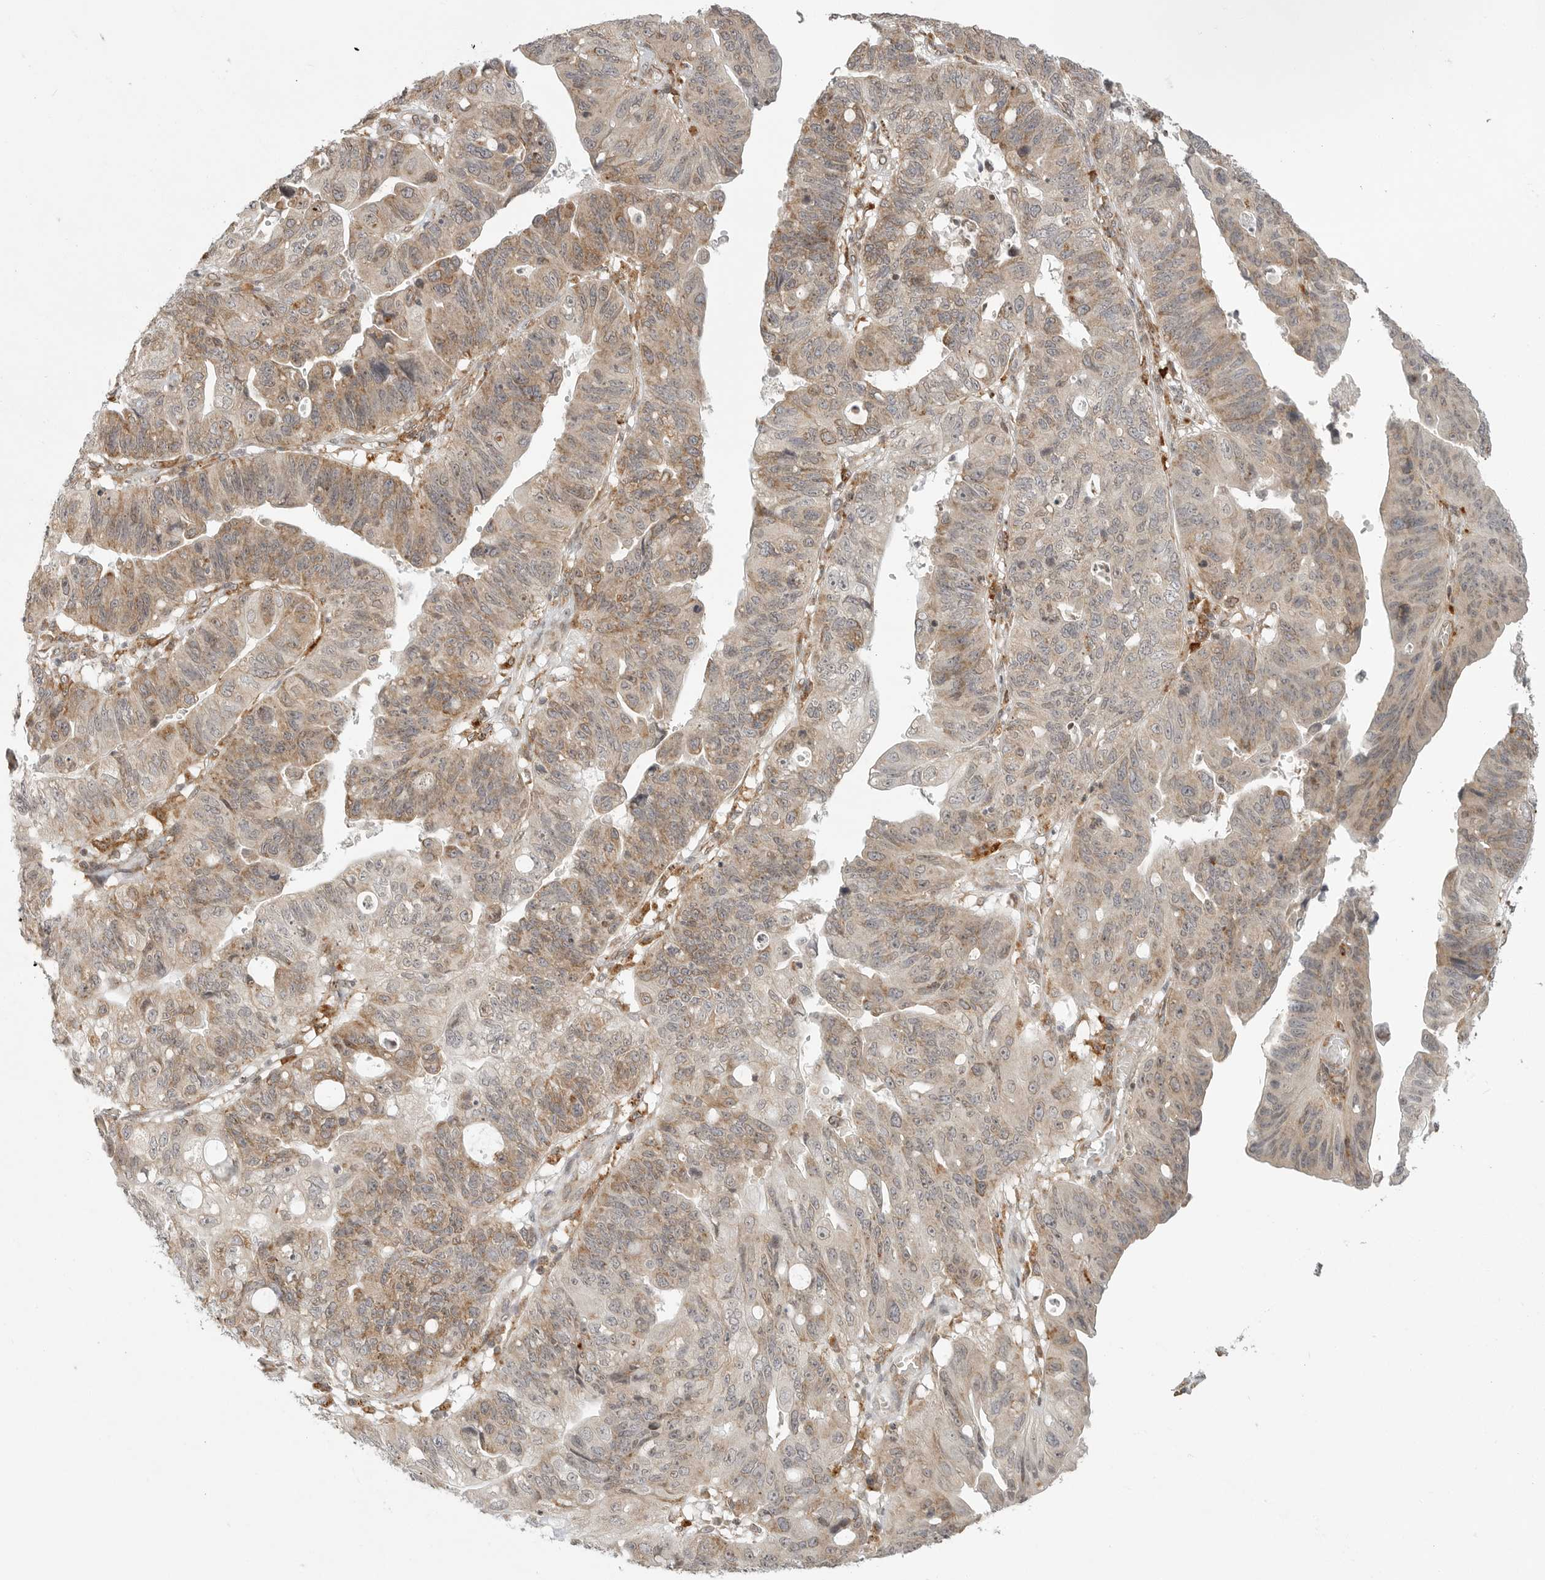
{"staining": {"intensity": "moderate", "quantity": ">75%", "location": "cytoplasmic/membranous"}, "tissue": "stomach cancer", "cell_type": "Tumor cells", "image_type": "cancer", "snomed": [{"axis": "morphology", "description": "Adenocarcinoma, NOS"}, {"axis": "topography", "description": "Stomach"}], "caption": "About >75% of tumor cells in human stomach adenocarcinoma reveal moderate cytoplasmic/membranous protein expression as visualized by brown immunohistochemical staining.", "gene": "IDUA", "patient": {"sex": "male", "age": 59}}